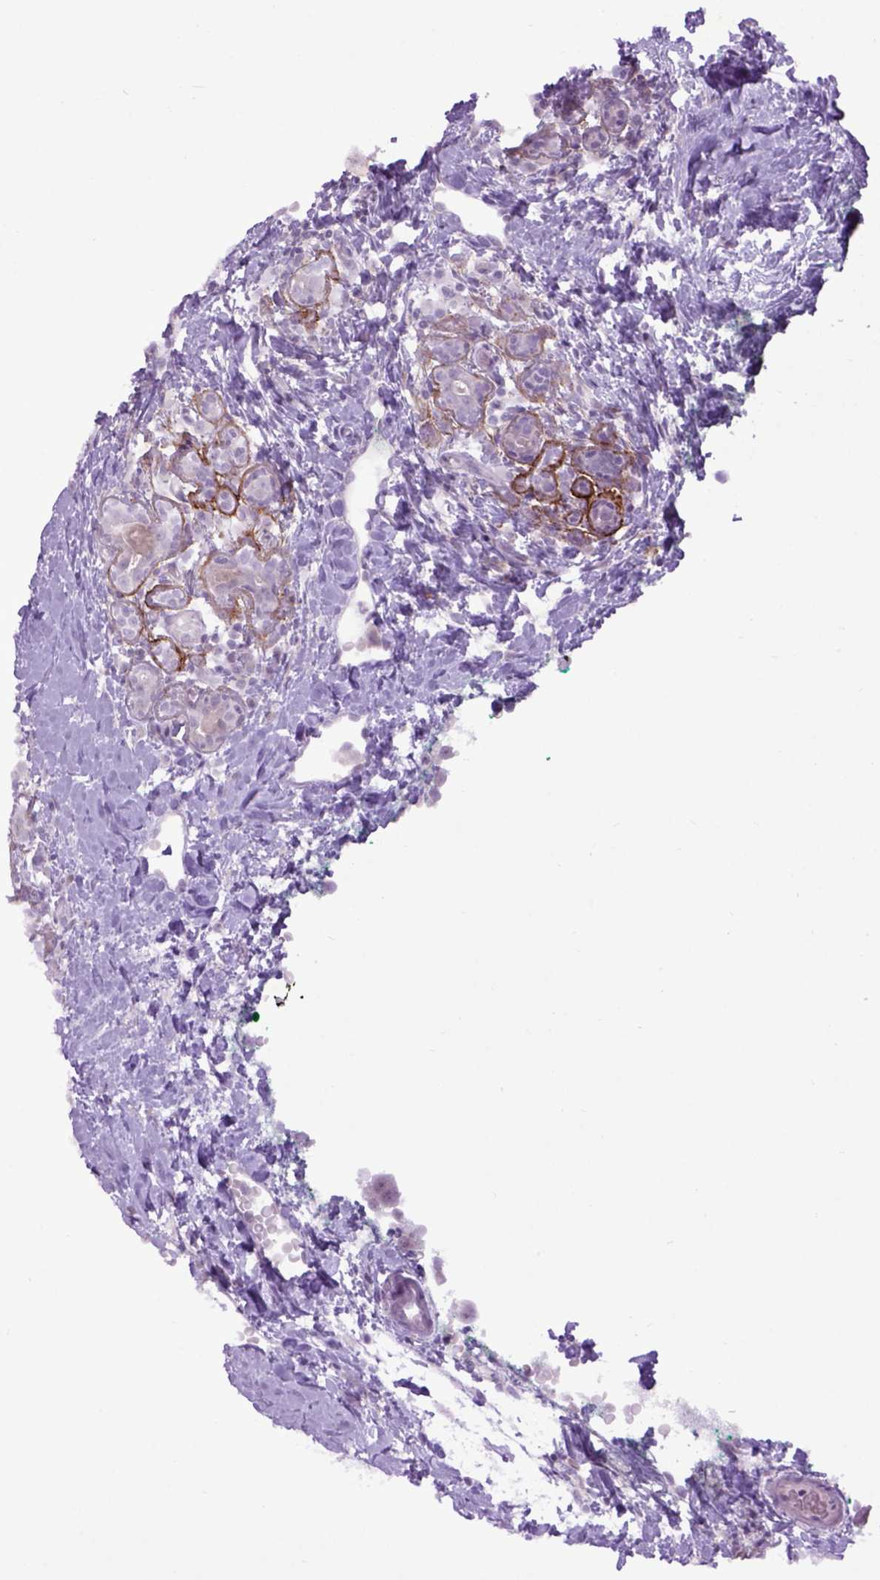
{"staining": {"intensity": "negative", "quantity": "none", "location": "none"}, "tissue": "breast cancer", "cell_type": "Tumor cells", "image_type": "cancer", "snomed": [{"axis": "morphology", "description": "Duct carcinoma"}, {"axis": "topography", "description": "Breast"}], "caption": "An immunohistochemistry micrograph of breast infiltrating ductal carcinoma is shown. There is no staining in tumor cells of breast infiltrating ductal carcinoma.", "gene": "EMILIN3", "patient": {"sex": "female", "age": 43}}